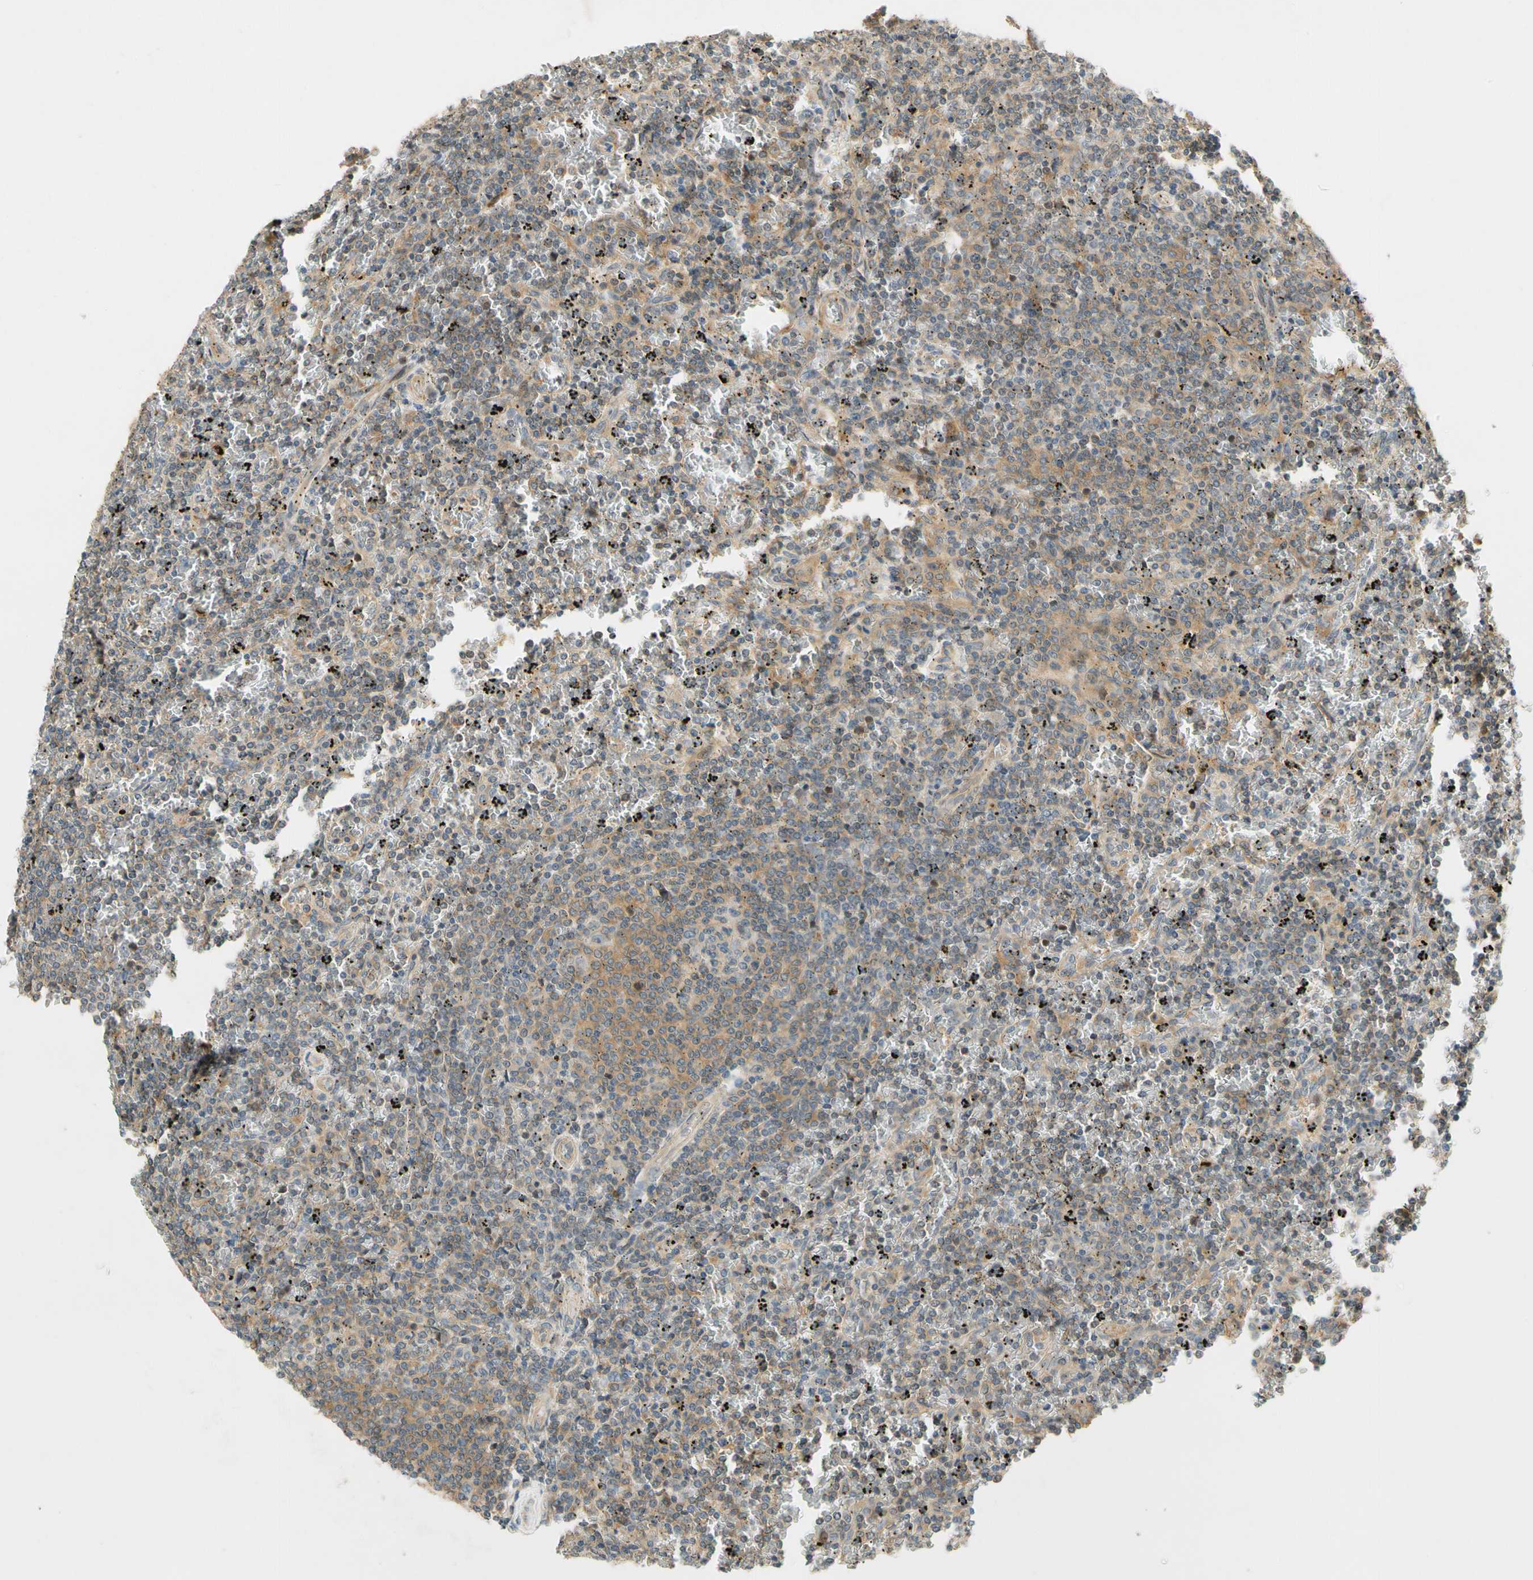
{"staining": {"intensity": "weak", "quantity": ">75%", "location": "cytoplasmic/membranous"}, "tissue": "lymphoma", "cell_type": "Tumor cells", "image_type": "cancer", "snomed": [{"axis": "morphology", "description": "Malignant lymphoma, non-Hodgkin's type, Low grade"}, {"axis": "topography", "description": "Spleen"}], "caption": "Malignant lymphoma, non-Hodgkin's type (low-grade) was stained to show a protein in brown. There is low levels of weak cytoplasmic/membranous expression in about >75% of tumor cells. (brown staining indicates protein expression, while blue staining denotes nuclei).", "gene": "GATD1", "patient": {"sex": "female", "age": 77}}